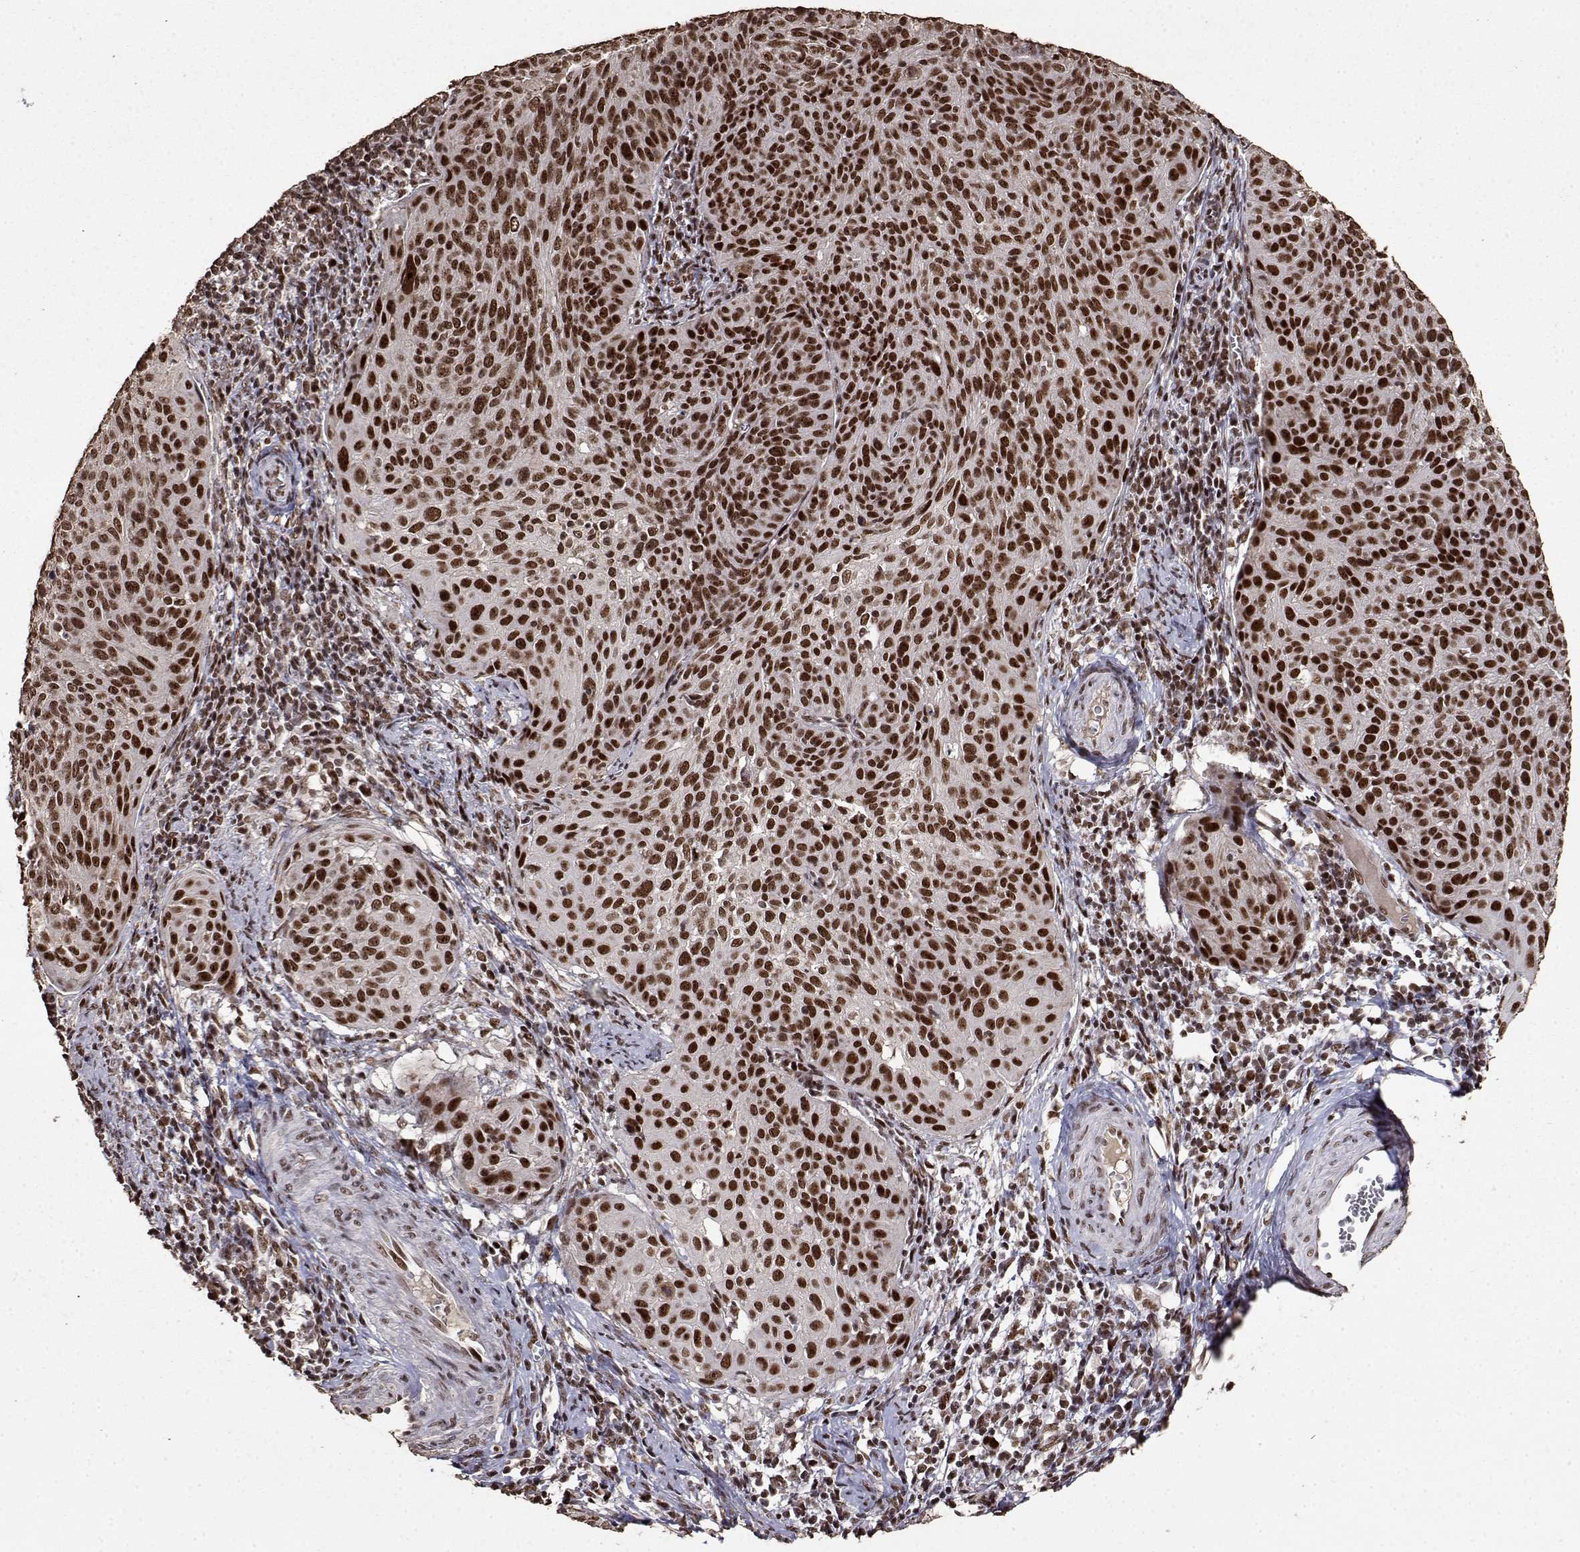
{"staining": {"intensity": "strong", "quantity": ">75%", "location": "nuclear"}, "tissue": "cervical cancer", "cell_type": "Tumor cells", "image_type": "cancer", "snomed": [{"axis": "morphology", "description": "Squamous cell carcinoma, NOS"}, {"axis": "topography", "description": "Cervix"}], "caption": "Strong nuclear expression is appreciated in approximately >75% of tumor cells in cervical cancer (squamous cell carcinoma).", "gene": "TOE1", "patient": {"sex": "female", "age": 39}}